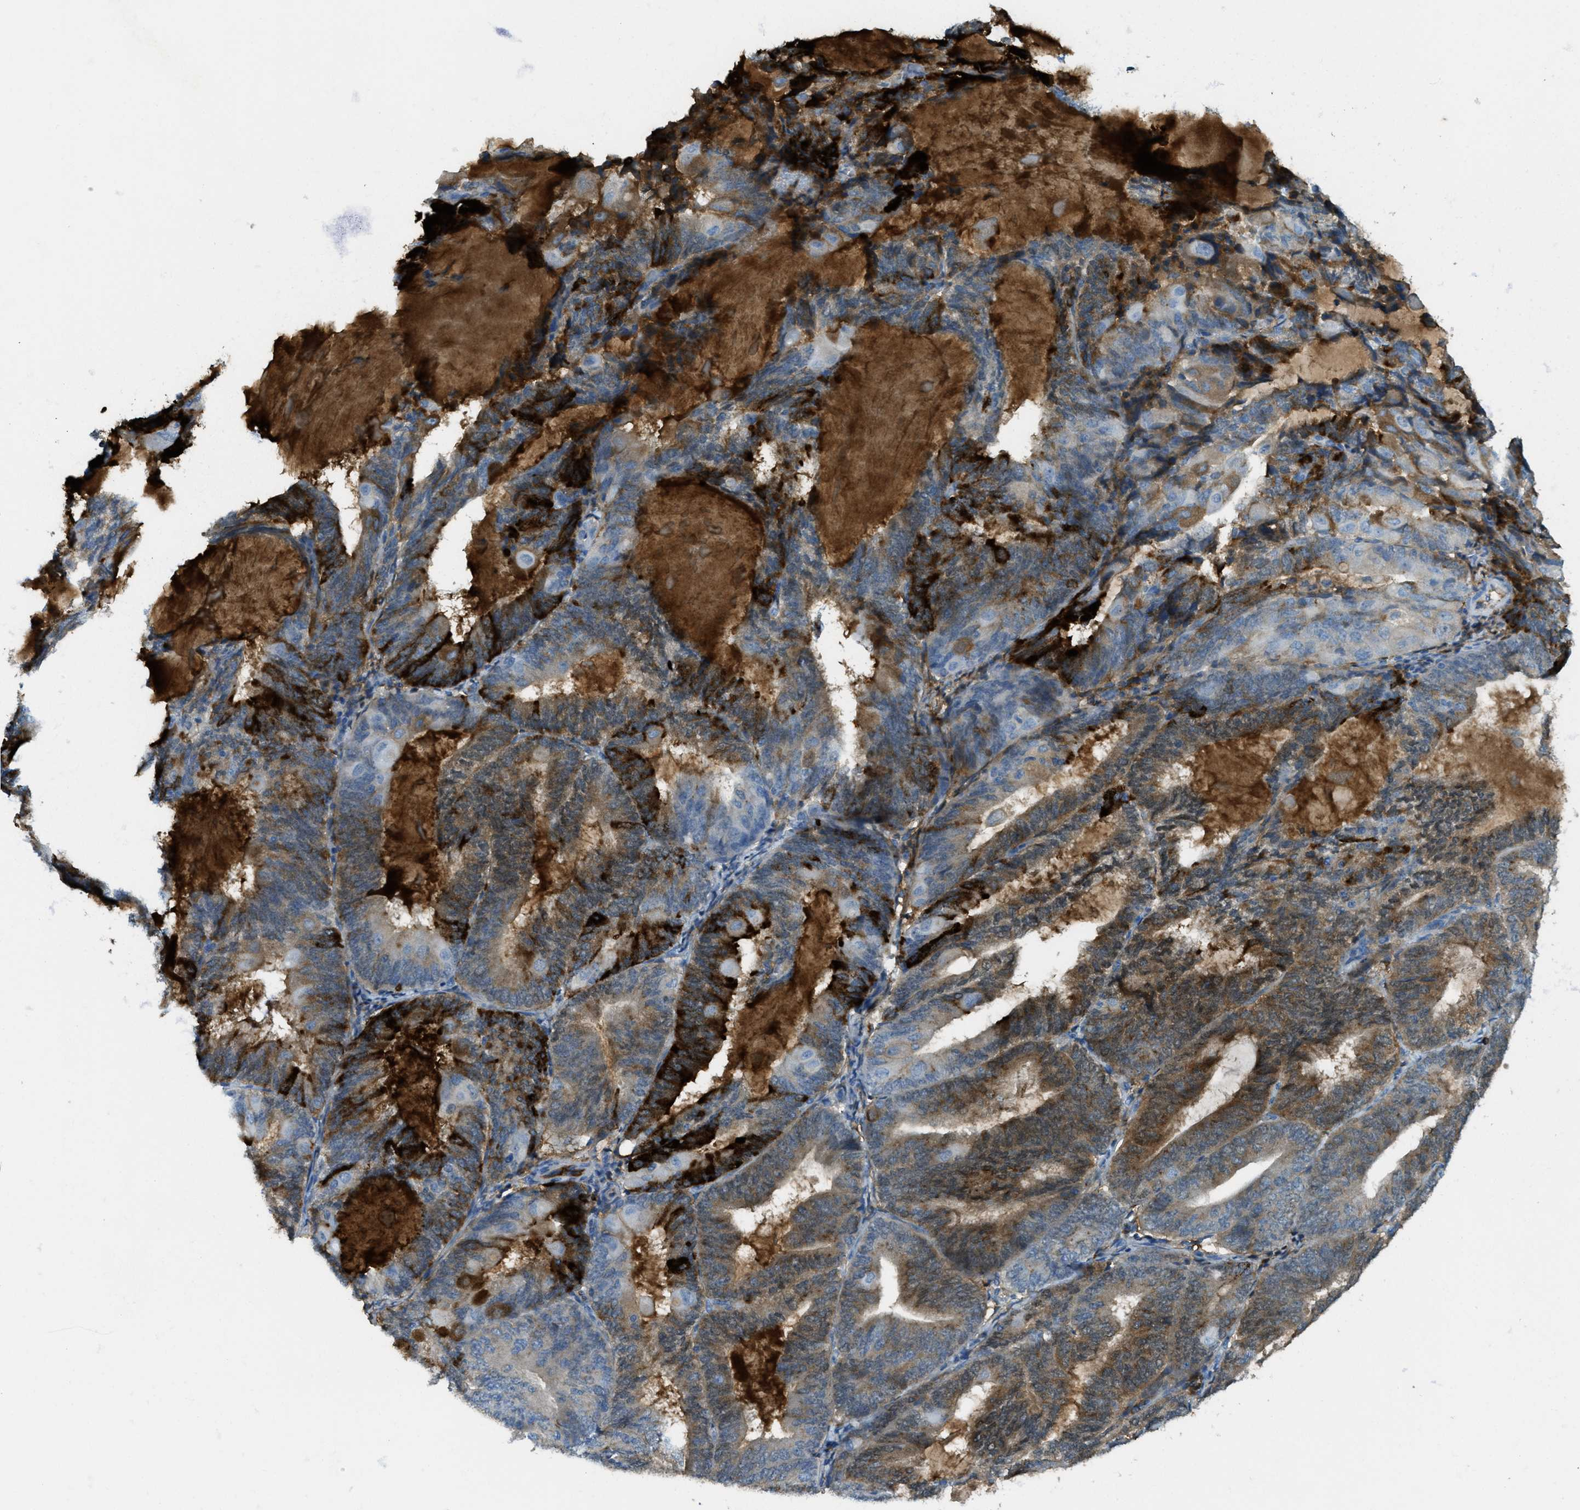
{"staining": {"intensity": "moderate", "quantity": "<25%", "location": "cytoplasmic/membranous"}, "tissue": "endometrial cancer", "cell_type": "Tumor cells", "image_type": "cancer", "snomed": [{"axis": "morphology", "description": "Adenocarcinoma, NOS"}, {"axis": "topography", "description": "Endometrium"}], "caption": "Tumor cells show low levels of moderate cytoplasmic/membranous expression in about <25% of cells in endometrial cancer.", "gene": "TRIM59", "patient": {"sex": "female", "age": 81}}